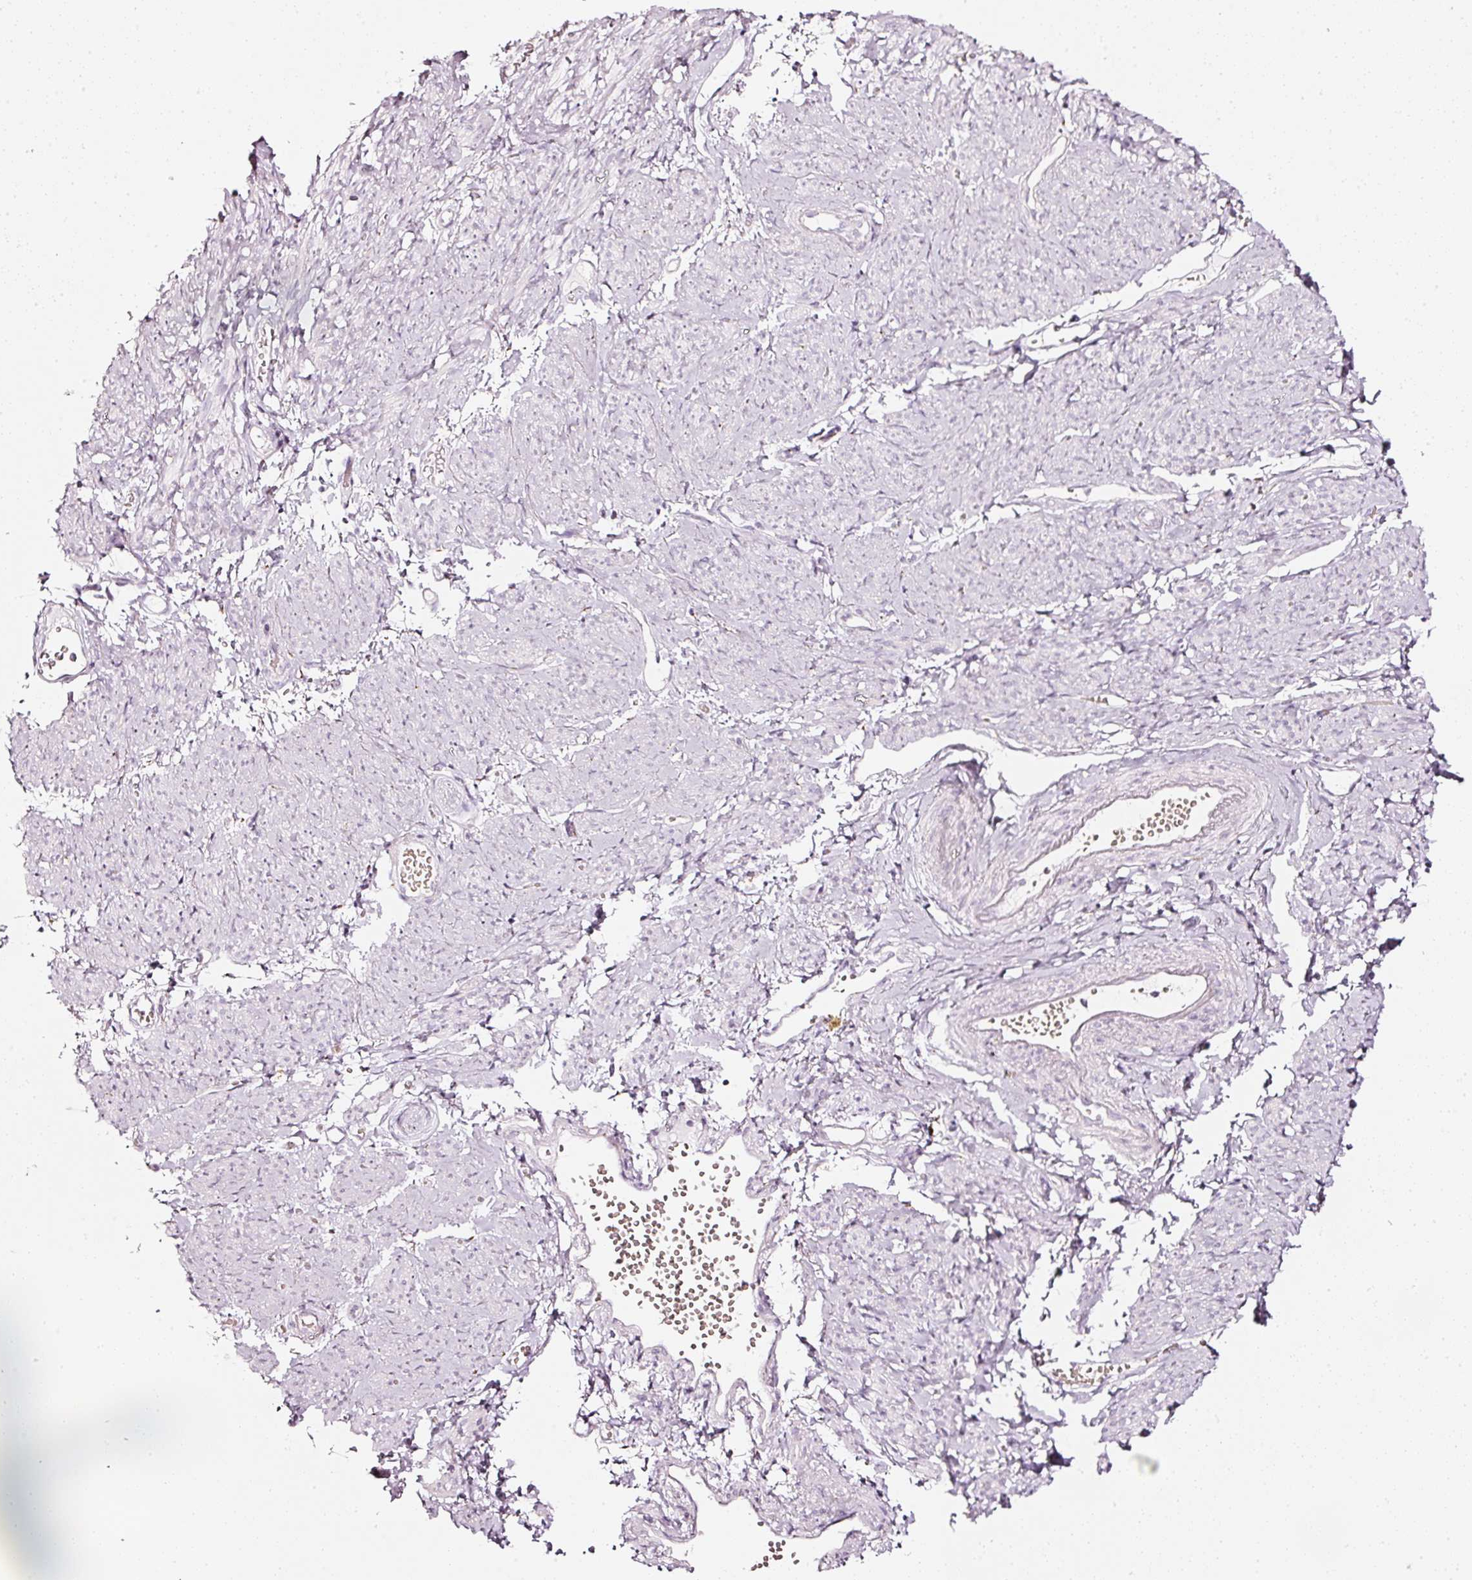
{"staining": {"intensity": "negative", "quantity": "none", "location": "none"}, "tissue": "smooth muscle", "cell_type": "Smooth muscle cells", "image_type": "normal", "snomed": [{"axis": "morphology", "description": "Normal tissue, NOS"}, {"axis": "topography", "description": "Smooth muscle"}], "caption": "Immunohistochemical staining of unremarkable human smooth muscle reveals no significant staining in smooth muscle cells. (Immunohistochemistry (ihc), brightfield microscopy, high magnification).", "gene": "SDF4", "patient": {"sex": "female", "age": 65}}